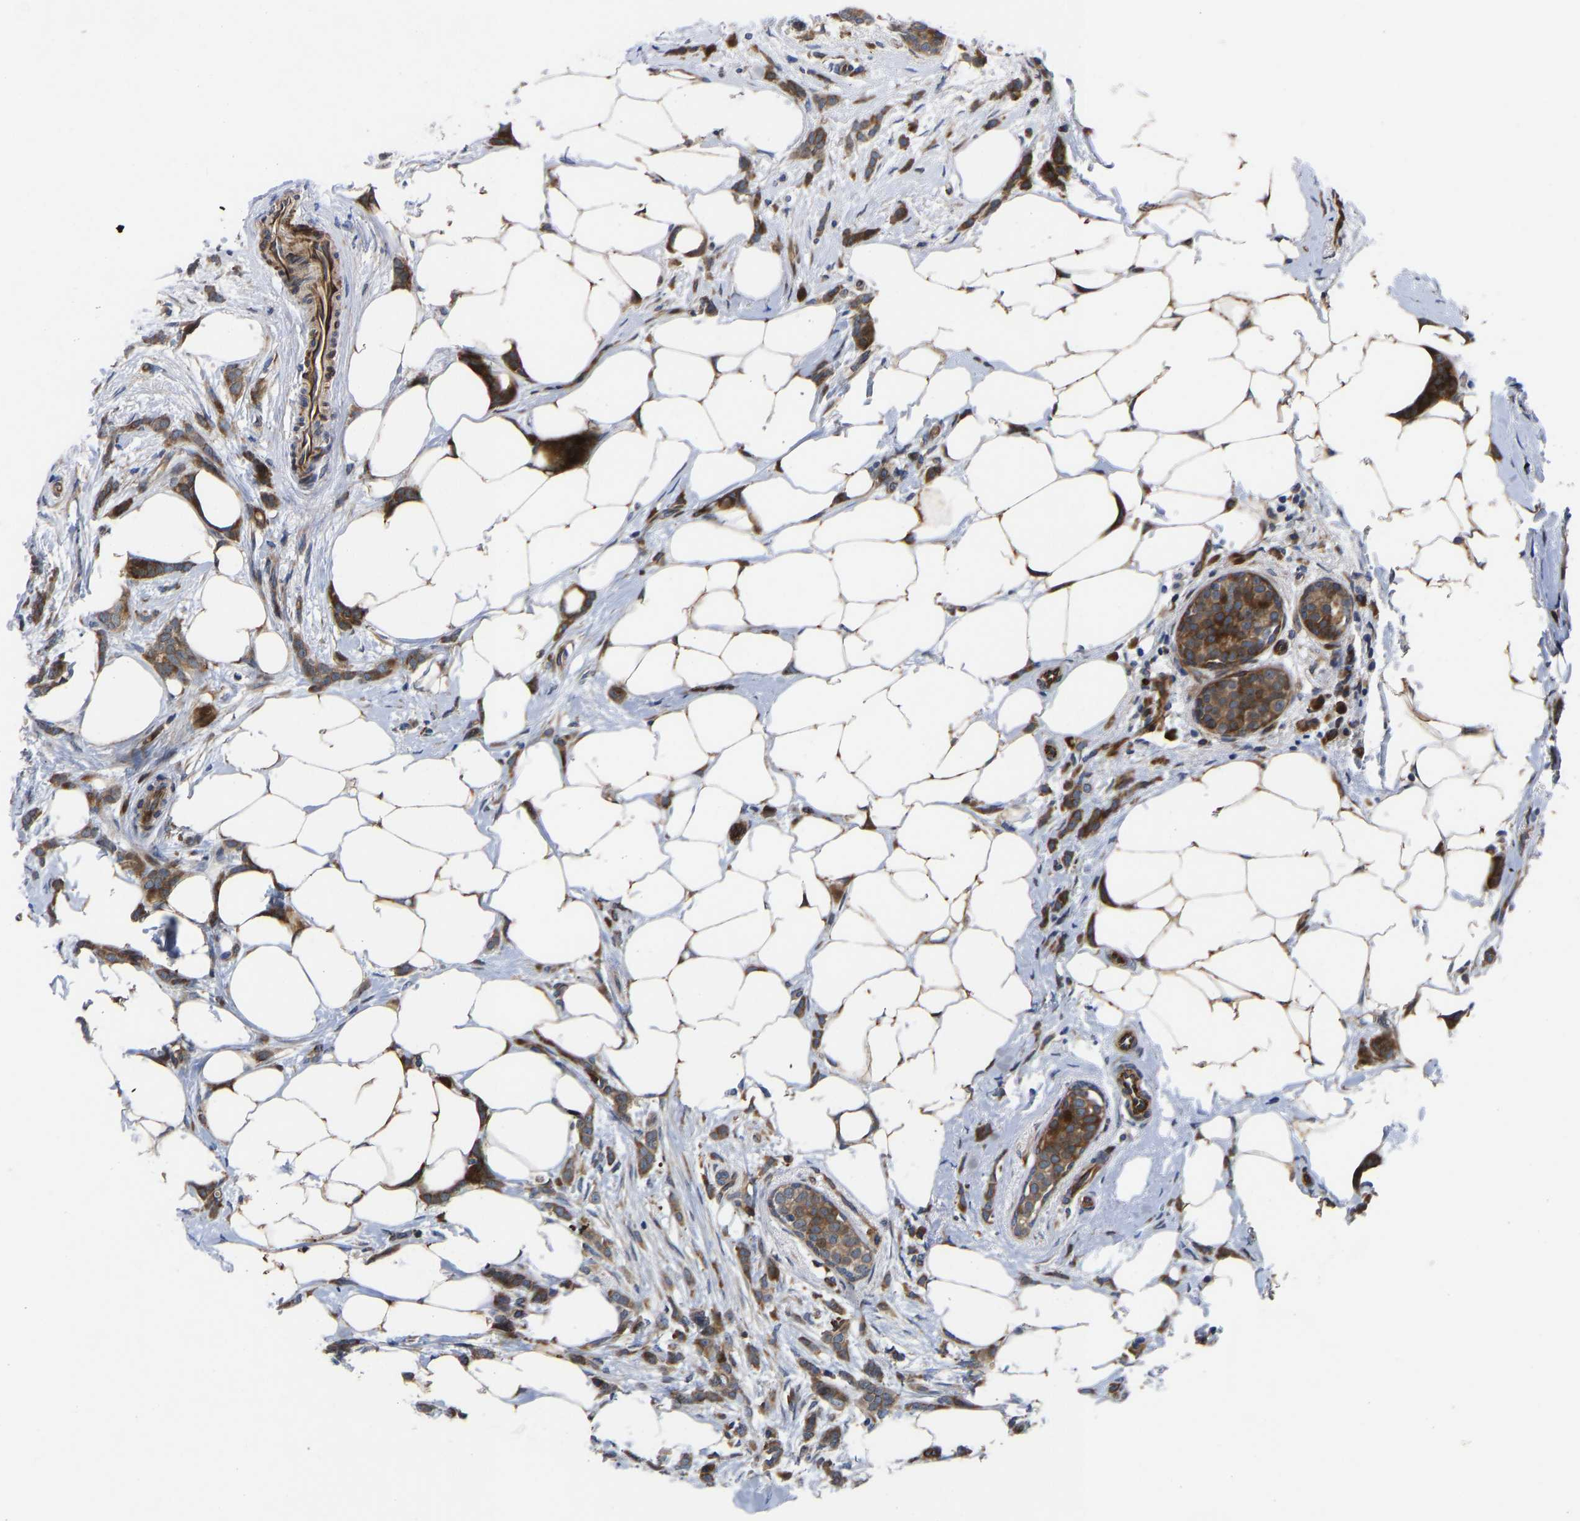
{"staining": {"intensity": "moderate", "quantity": ">75%", "location": "cytoplasmic/membranous"}, "tissue": "breast cancer", "cell_type": "Tumor cells", "image_type": "cancer", "snomed": [{"axis": "morphology", "description": "Lobular carcinoma, in situ"}, {"axis": "morphology", "description": "Lobular carcinoma"}, {"axis": "topography", "description": "Breast"}], "caption": "Human breast lobular carcinoma stained with a protein marker demonstrates moderate staining in tumor cells.", "gene": "TMEM38B", "patient": {"sex": "female", "age": 41}}